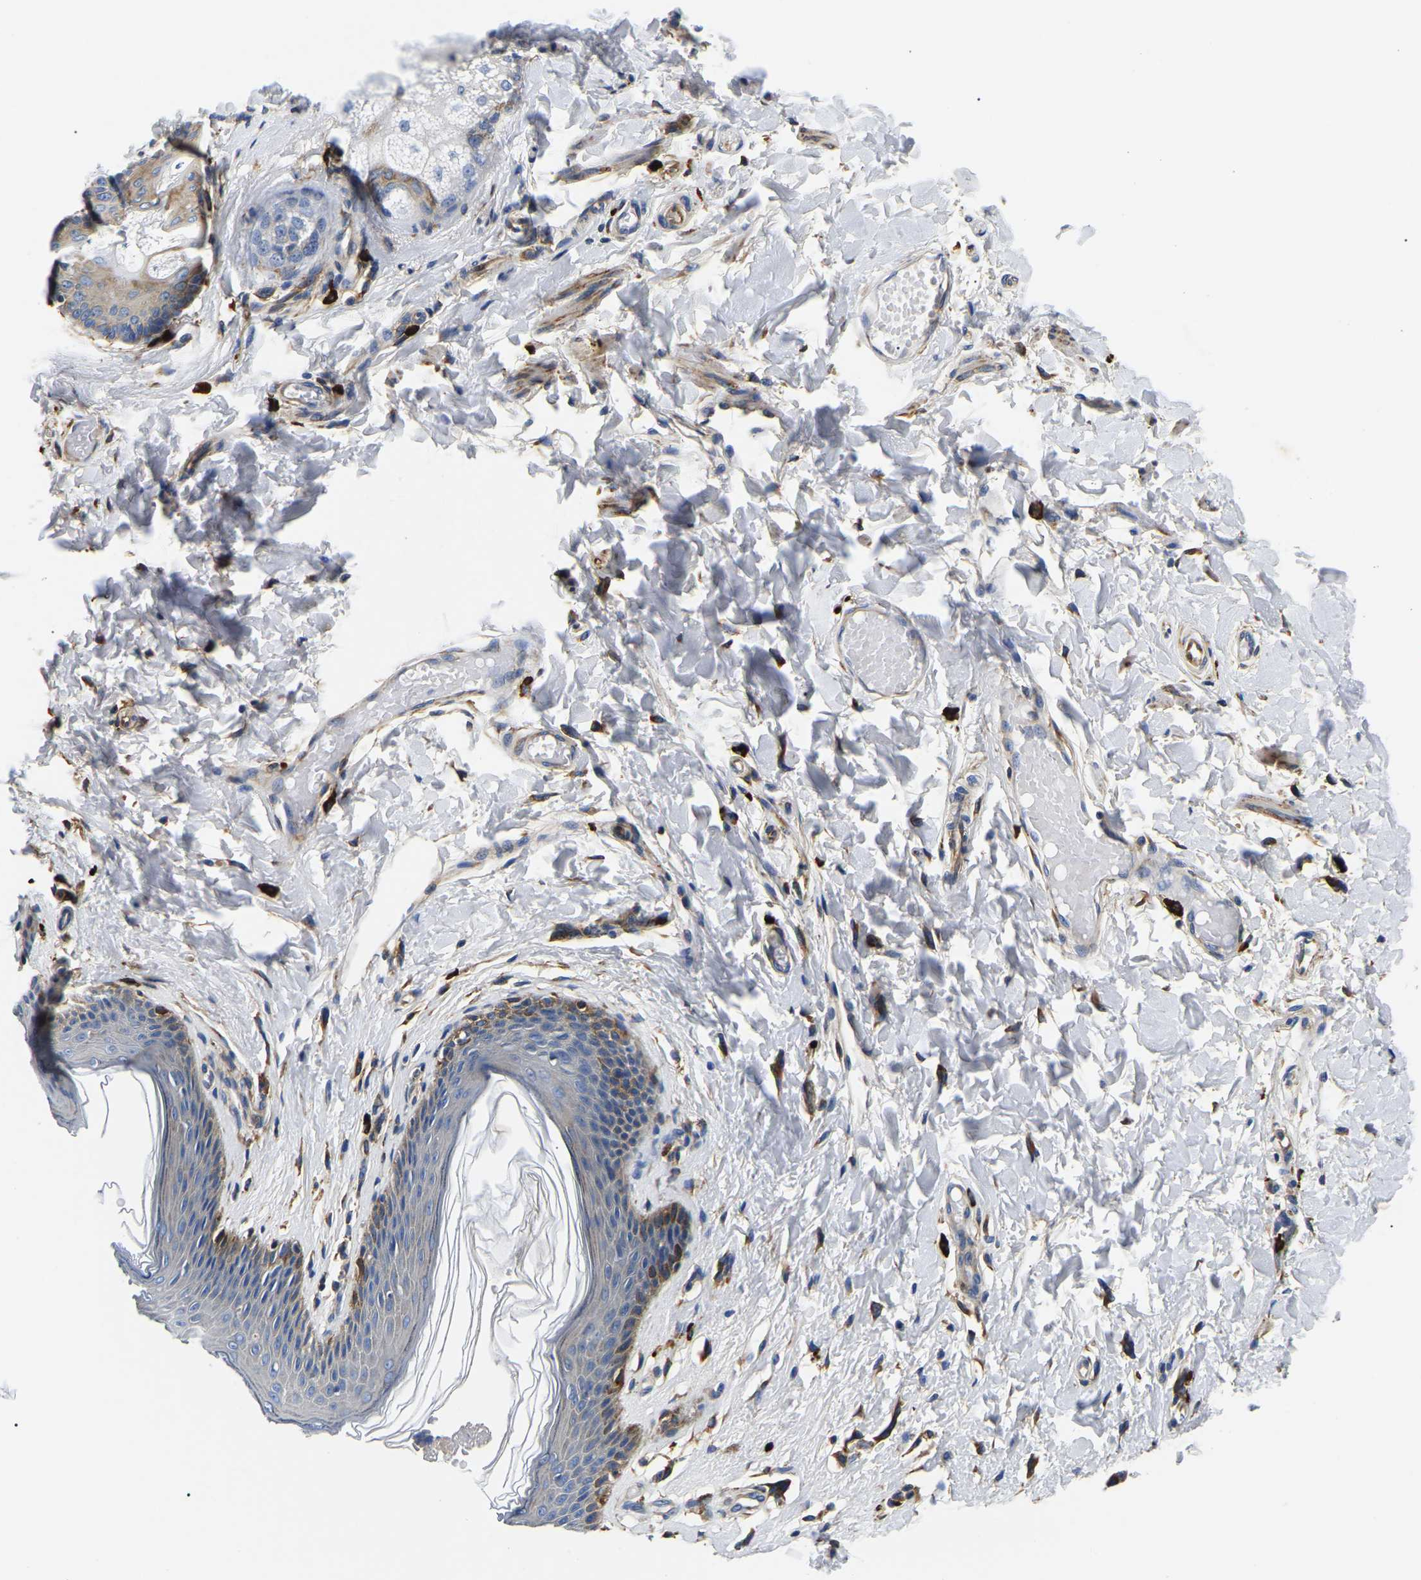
{"staining": {"intensity": "moderate", "quantity": "<25%", "location": "cytoplasmic/membranous"}, "tissue": "skin", "cell_type": "Epidermal cells", "image_type": "normal", "snomed": [{"axis": "morphology", "description": "Normal tissue, NOS"}, {"axis": "topography", "description": "Vulva"}], "caption": "Protein expression analysis of unremarkable skin shows moderate cytoplasmic/membranous expression in about <25% of epidermal cells.", "gene": "DUSP8", "patient": {"sex": "female", "age": 66}}